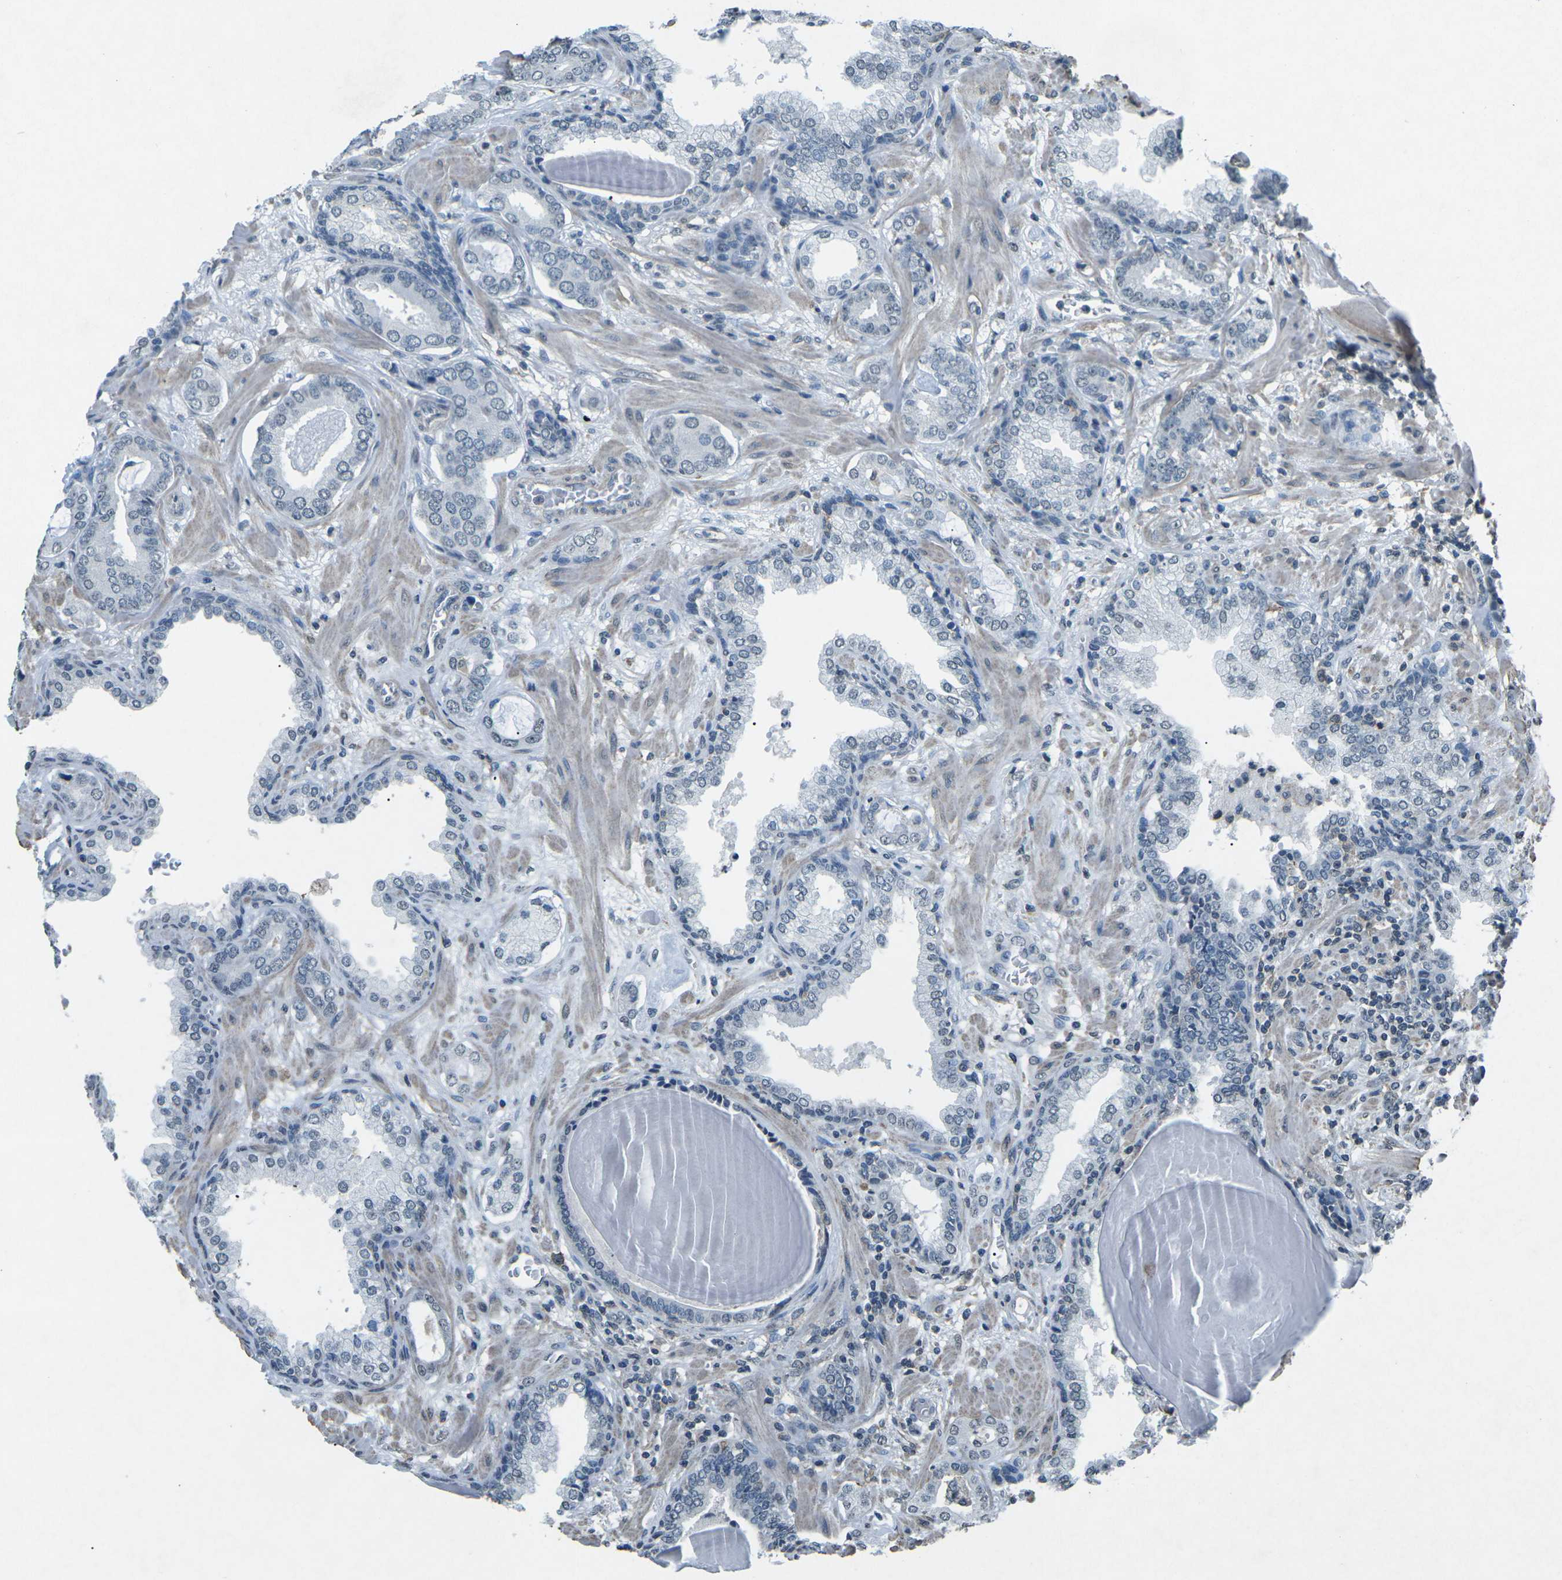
{"staining": {"intensity": "negative", "quantity": "none", "location": "none"}, "tissue": "prostate cancer", "cell_type": "Tumor cells", "image_type": "cancer", "snomed": [{"axis": "morphology", "description": "Adenocarcinoma, Low grade"}, {"axis": "topography", "description": "Prostate"}], "caption": "Immunohistochemical staining of human prostate cancer (low-grade adenocarcinoma) demonstrates no significant positivity in tumor cells.", "gene": "TFR2", "patient": {"sex": "male", "age": 53}}